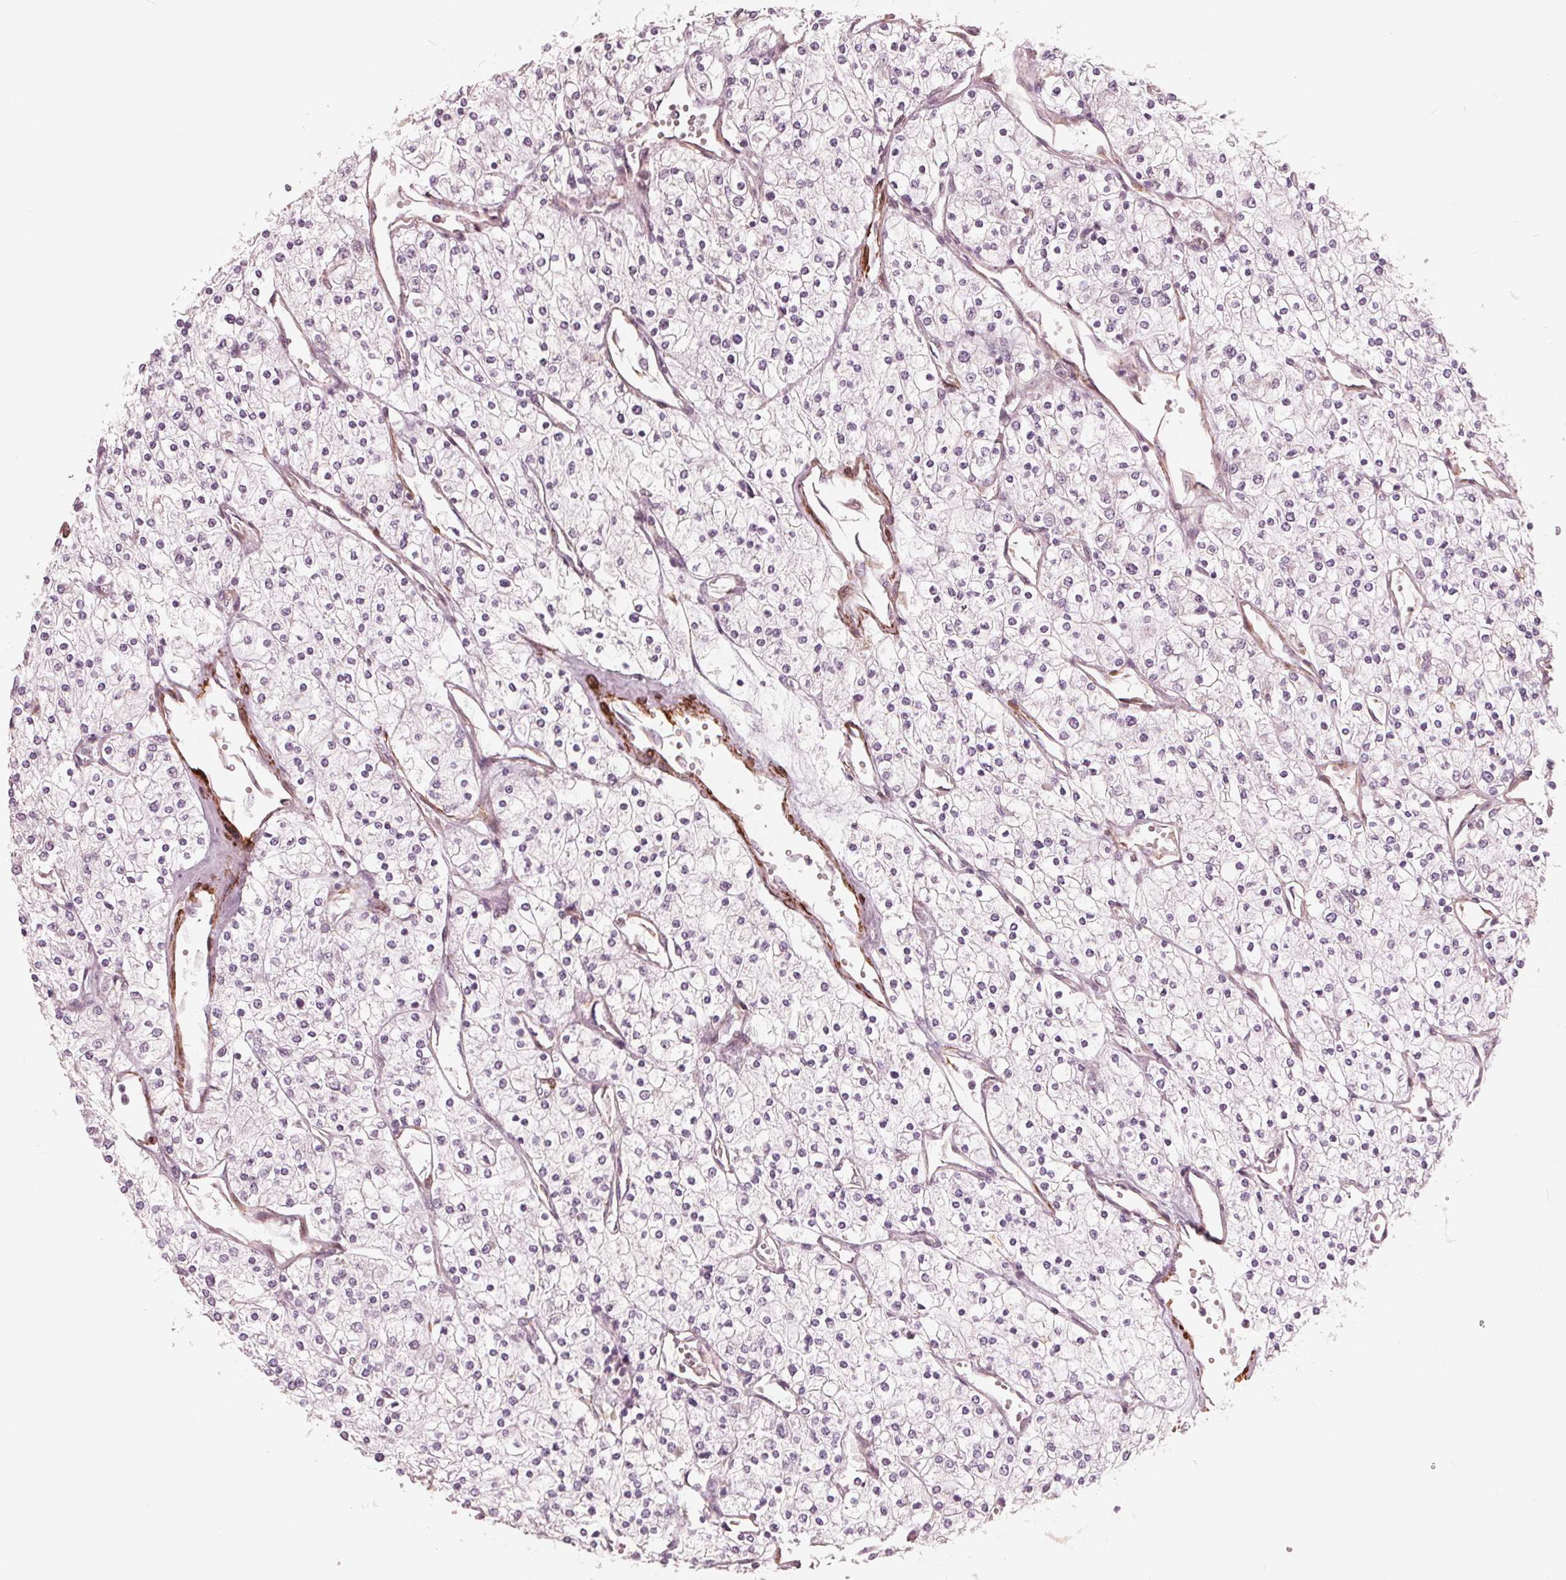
{"staining": {"intensity": "negative", "quantity": "none", "location": "none"}, "tissue": "renal cancer", "cell_type": "Tumor cells", "image_type": "cancer", "snomed": [{"axis": "morphology", "description": "Adenocarcinoma, NOS"}, {"axis": "topography", "description": "Kidney"}], "caption": "An immunohistochemistry photomicrograph of renal cancer is shown. There is no staining in tumor cells of renal cancer.", "gene": "MIER3", "patient": {"sex": "male", "age": 80}}